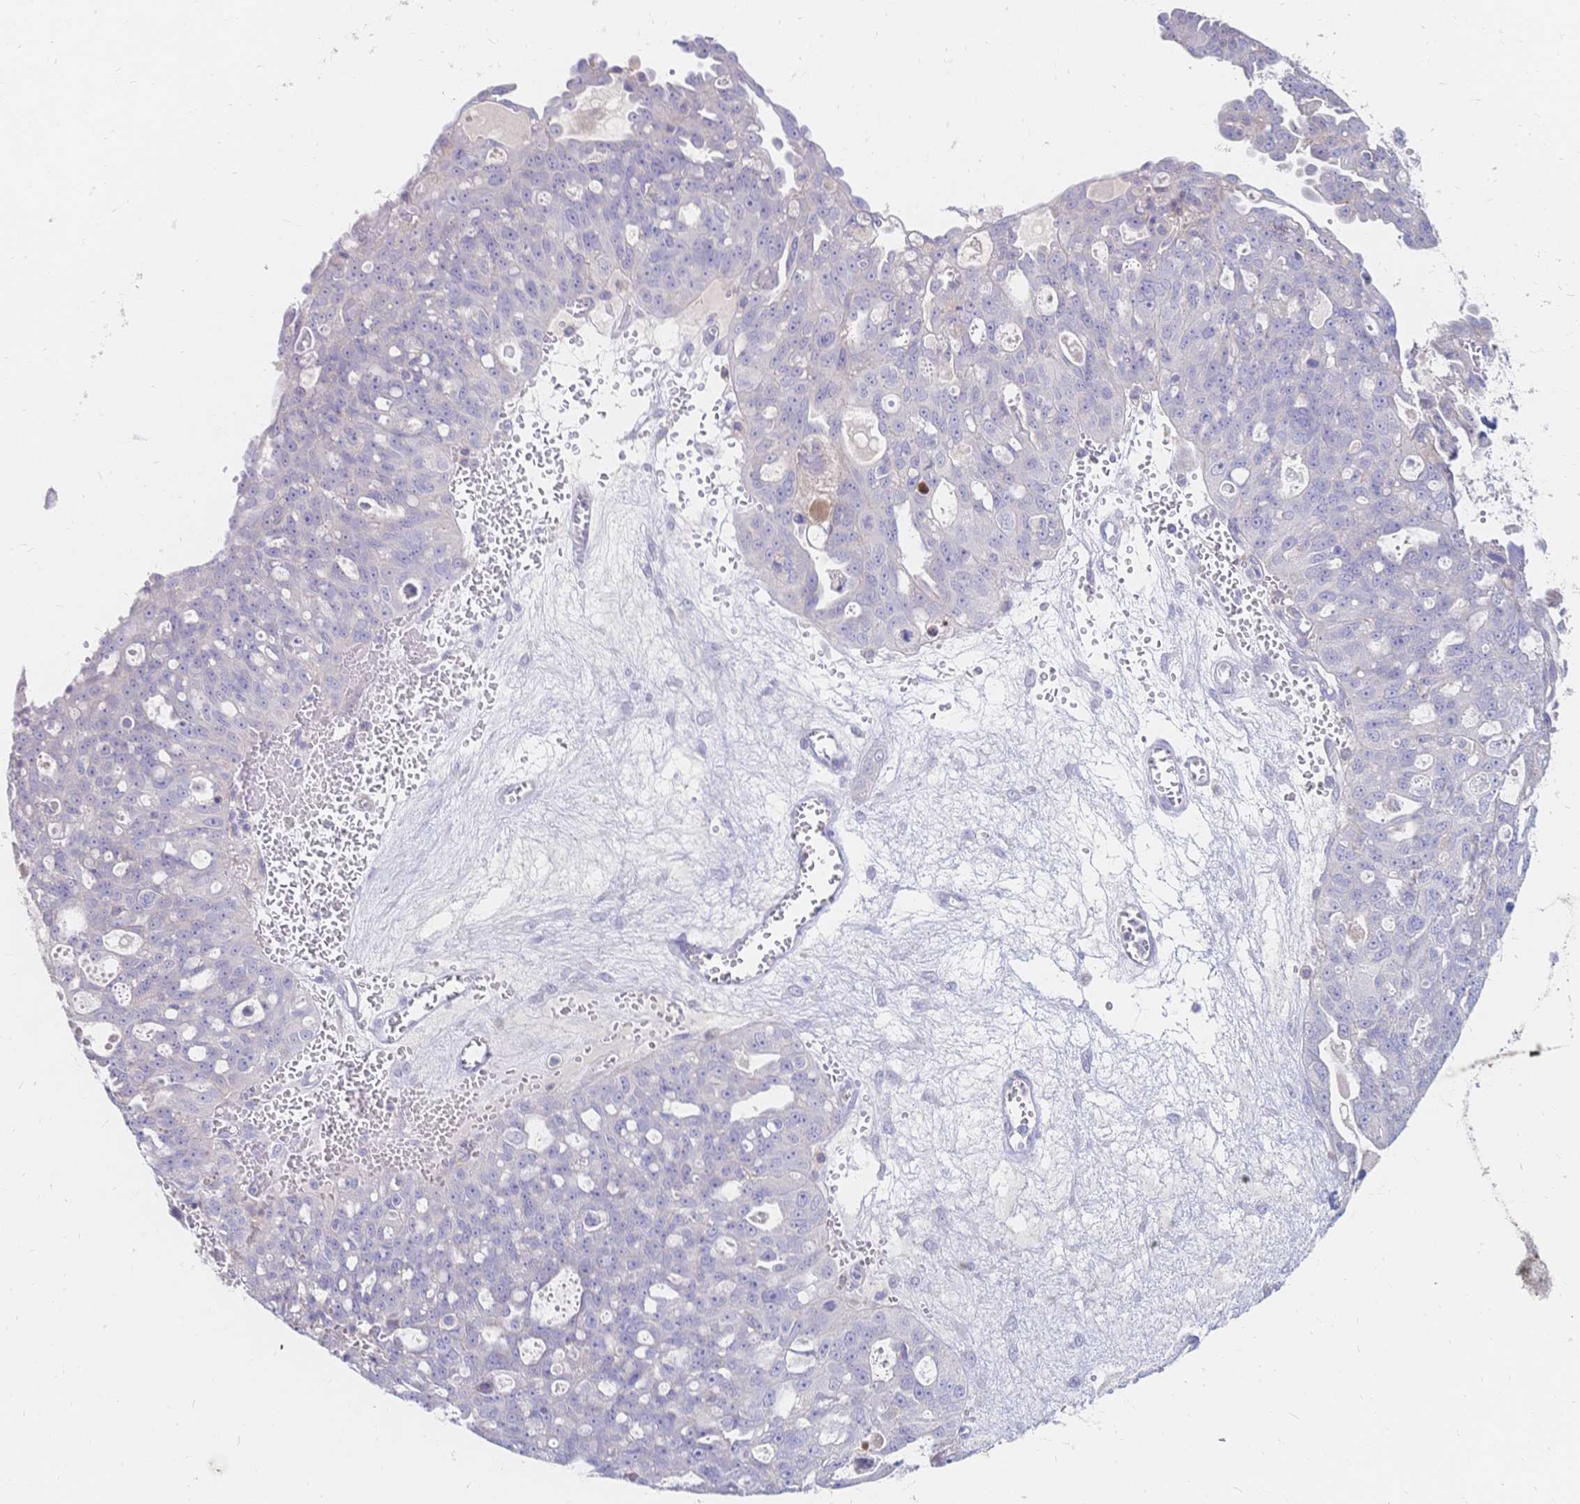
{"staining": {"intensity": "negative", "quantity": "none", "location": "none"}, "tissue": "ovarian cancer", "cell_type": "Tumor cells", "image_type": "cancer", "snomed": [{"axis": "morphology", "description": "Carcinoma, endometroid"}, {"axis": "topography", "description": "Ovary"}], "caption": "This is an immunohistochemistry photomicrograph of human endometroid carcinoma (ovarian). There is no staining in tumor cells.", "gene": "VWC2L", "patient": {"sex": "female", "age": 70}}